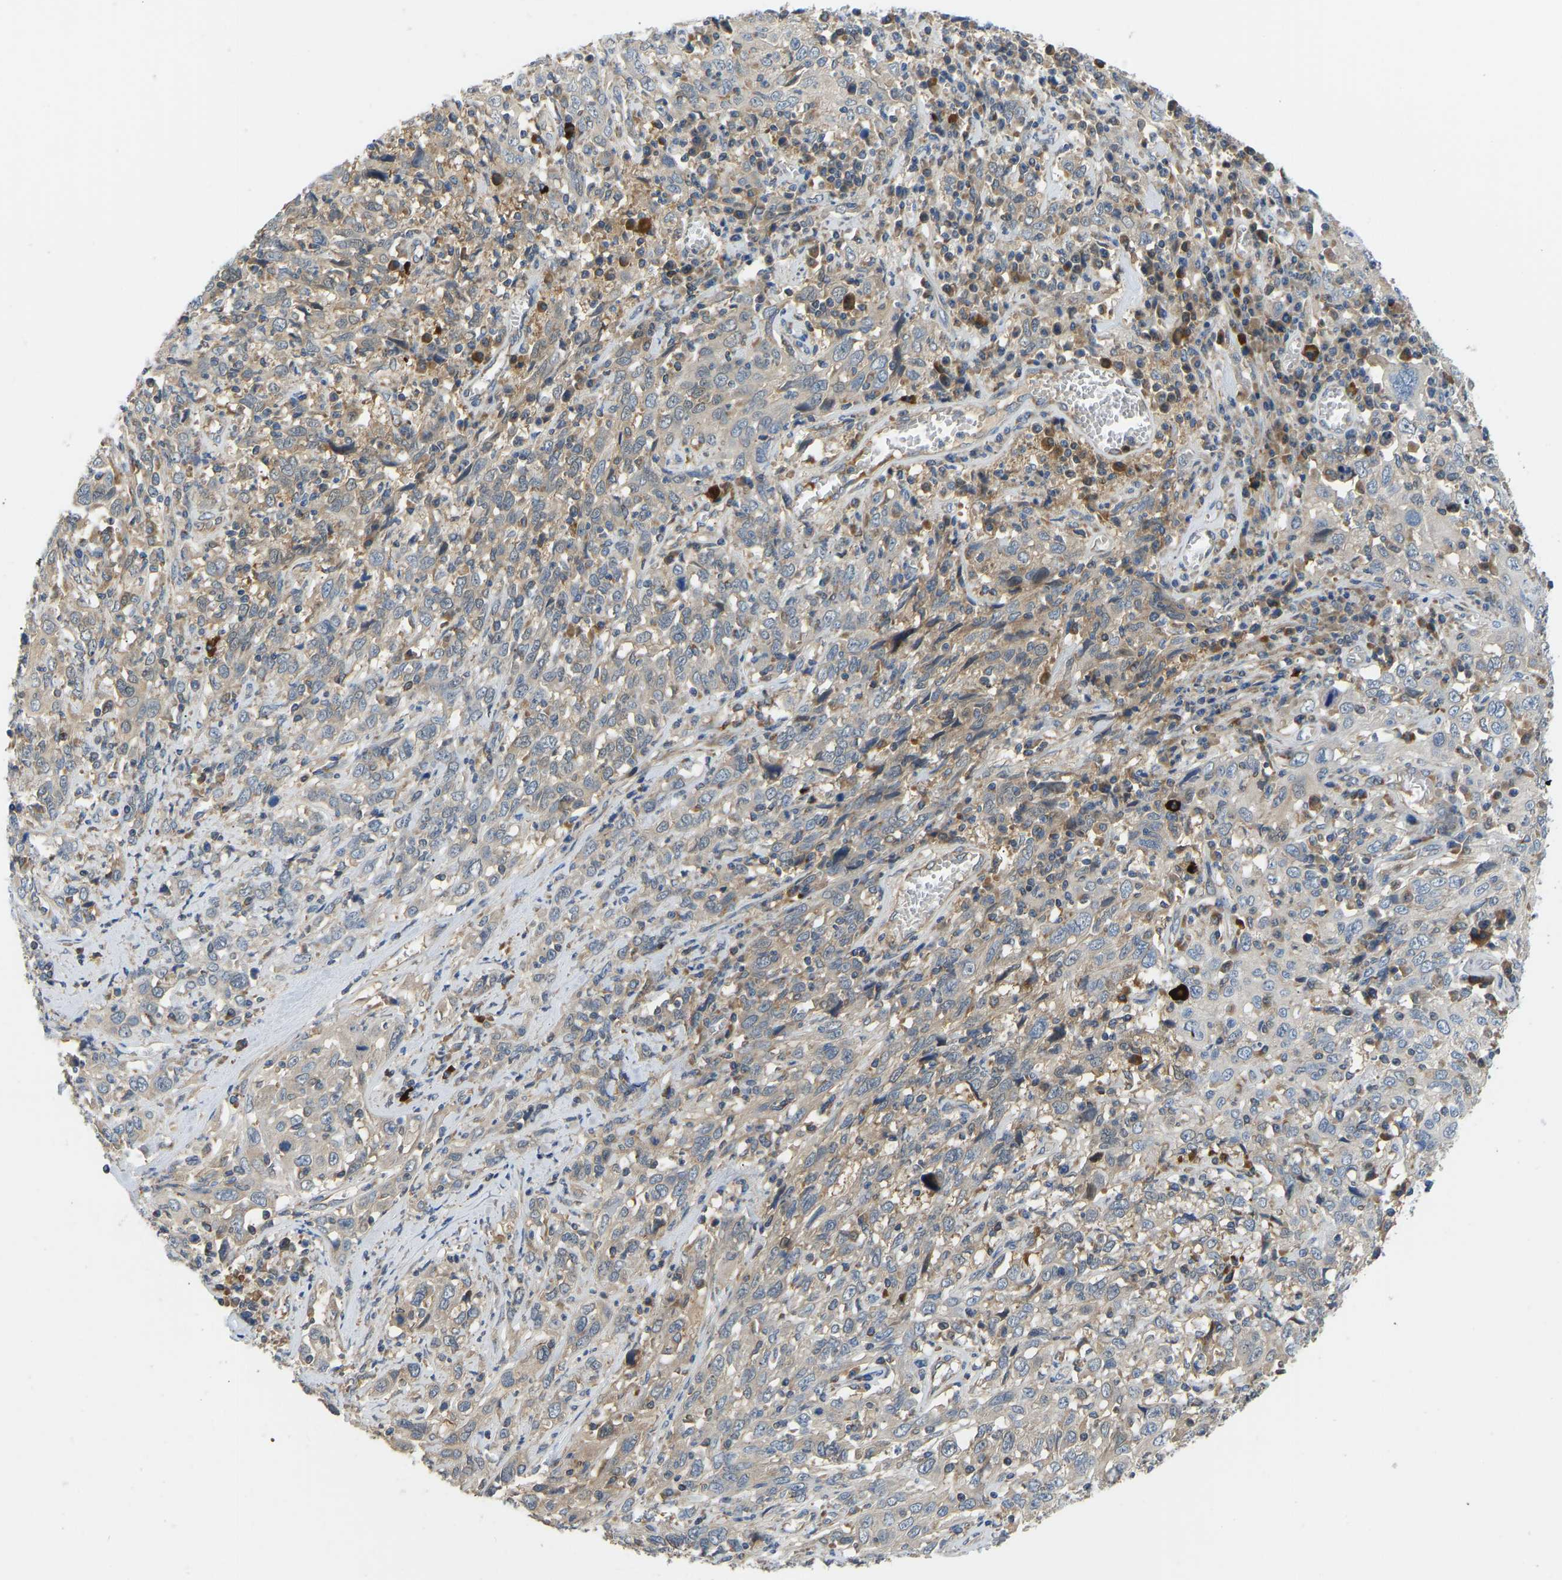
{"staining": {"intensity": "weak", "quantity": "<25%", "location": "cytoplasmic/membranous"}, "tissue": "cervical cancer", "cell_type": "Tumor cells", "image_type": "cancer", "snomed": [{"axis": "morphology", "description": "Squamous cell carcinoma, NOS"}, {"axis": "topography", "description": "Cervix"}], "caption": "Protein analysis of cervical cancer shows no significant positivity in tumor cells.", "gene": "RBP1", "patient": {"sex": "female", "age": 46}}